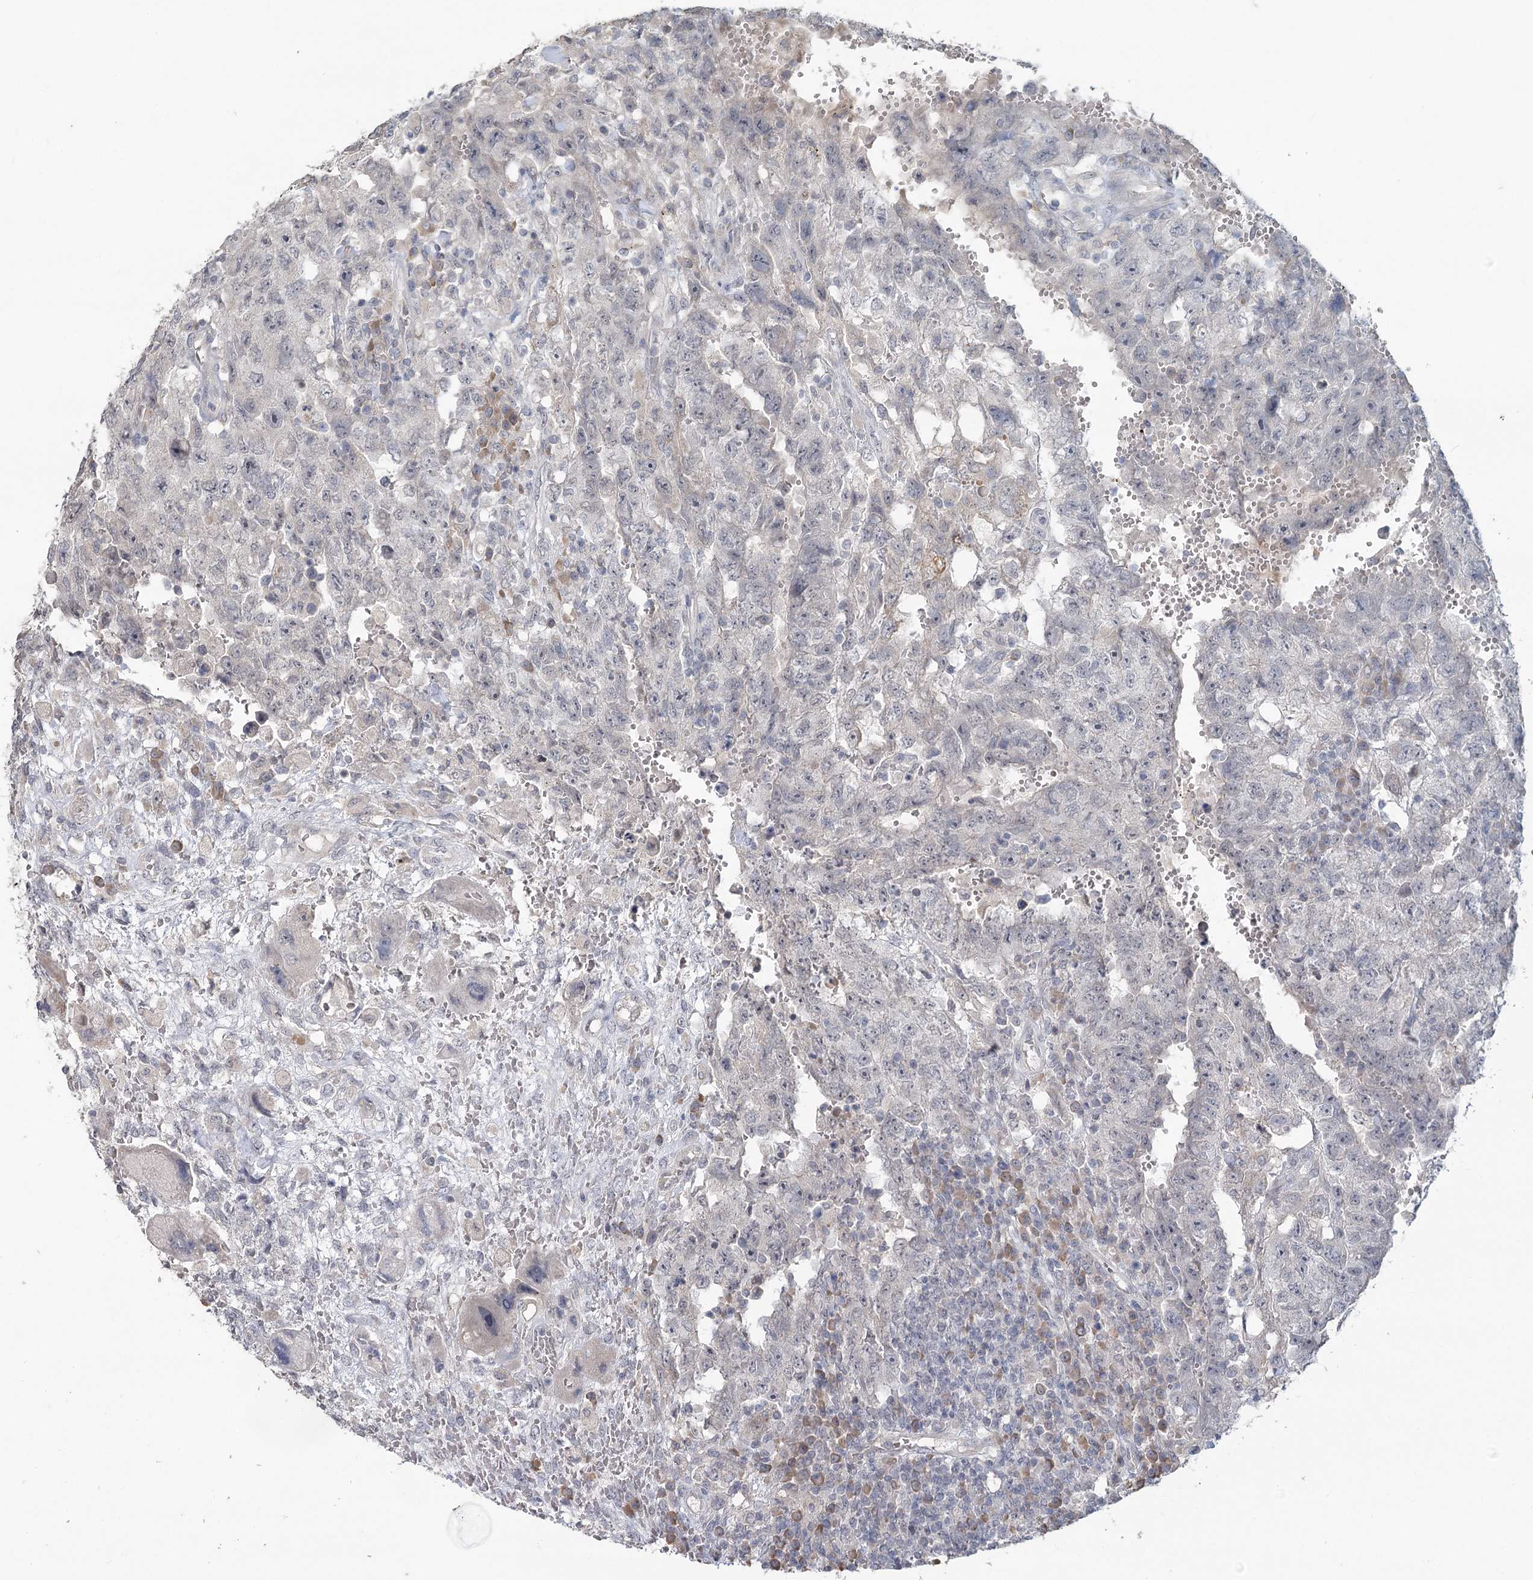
{"staining": {"intensity": "negative", "quantity": "none", "location": "none"}, "tissue": "testis cancer", "cell_type": "Tumor cells", "image_type": "cancer", "snomed": [{"axis": "morphology", "description": "Carcinoma, Embryonal, NOS"}, {"axis": "topography", "description": "Testis"}], "caption": "Embryonal carcinoma (testis) was stained to show a protein in brown. There is no significant staining in tumor cells.", "gene": "SLC9A3", "patient": {"sex": "male", "age": 26}}